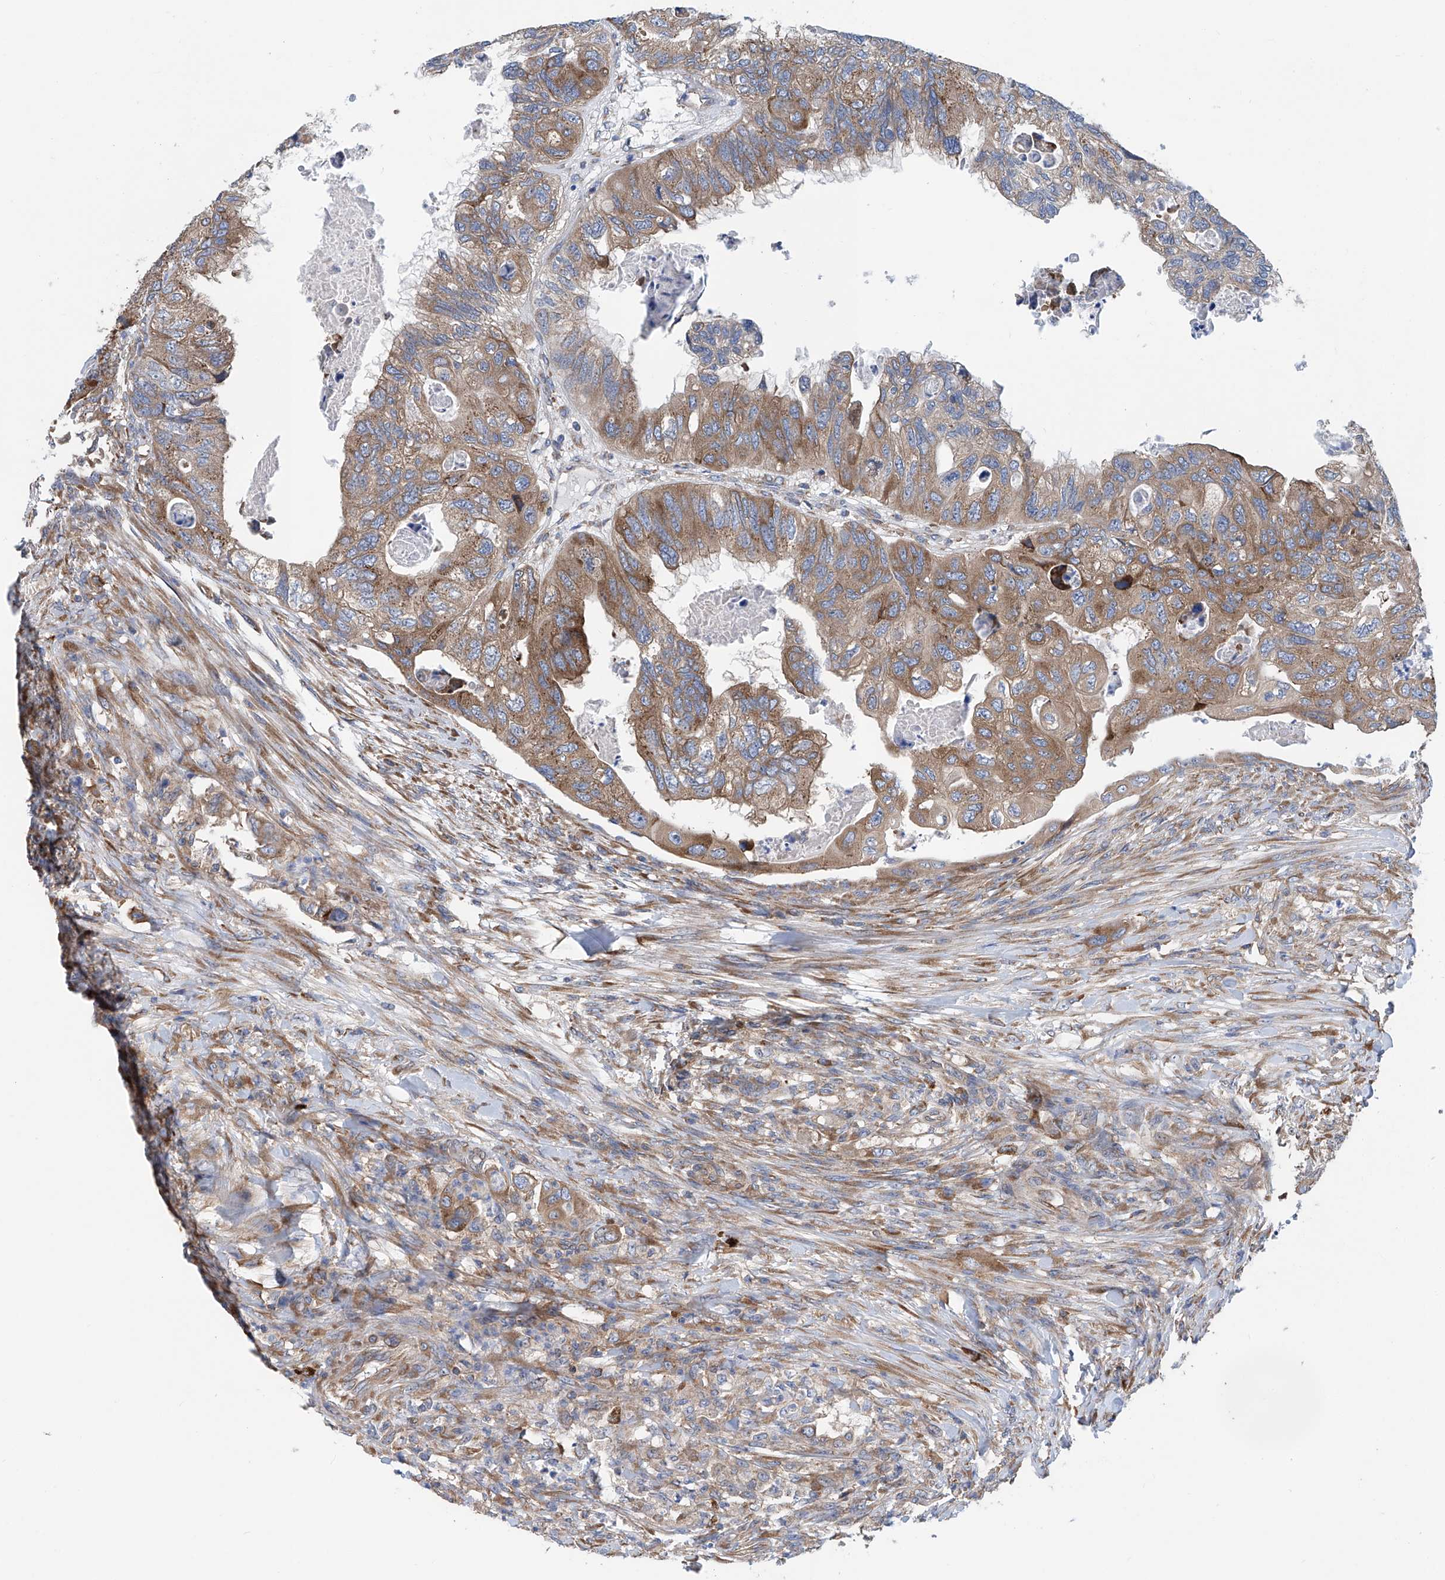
{"staining": {"intensity": "strong", "quantity": ">75%", "location": "cytoplasmic/membranous"}, "tissue": "colorectal cancer", "cell_type": "Tumor cells", "image_type": "cancer", "snomed": [{"axis": "morphology", "description": "Adenocarcinoma, NOS"}, {"axis": "topography", "description": "Rectum"}], "caption": "Human adenocarcinoma (colorectal) stained for a protein (brown) exhibits strong cytoplasmic/membranous positive positivity in approximately >75% of tumor cells.", "gene": "SENP2", "patient": {"sex": "male", "age": 63}}